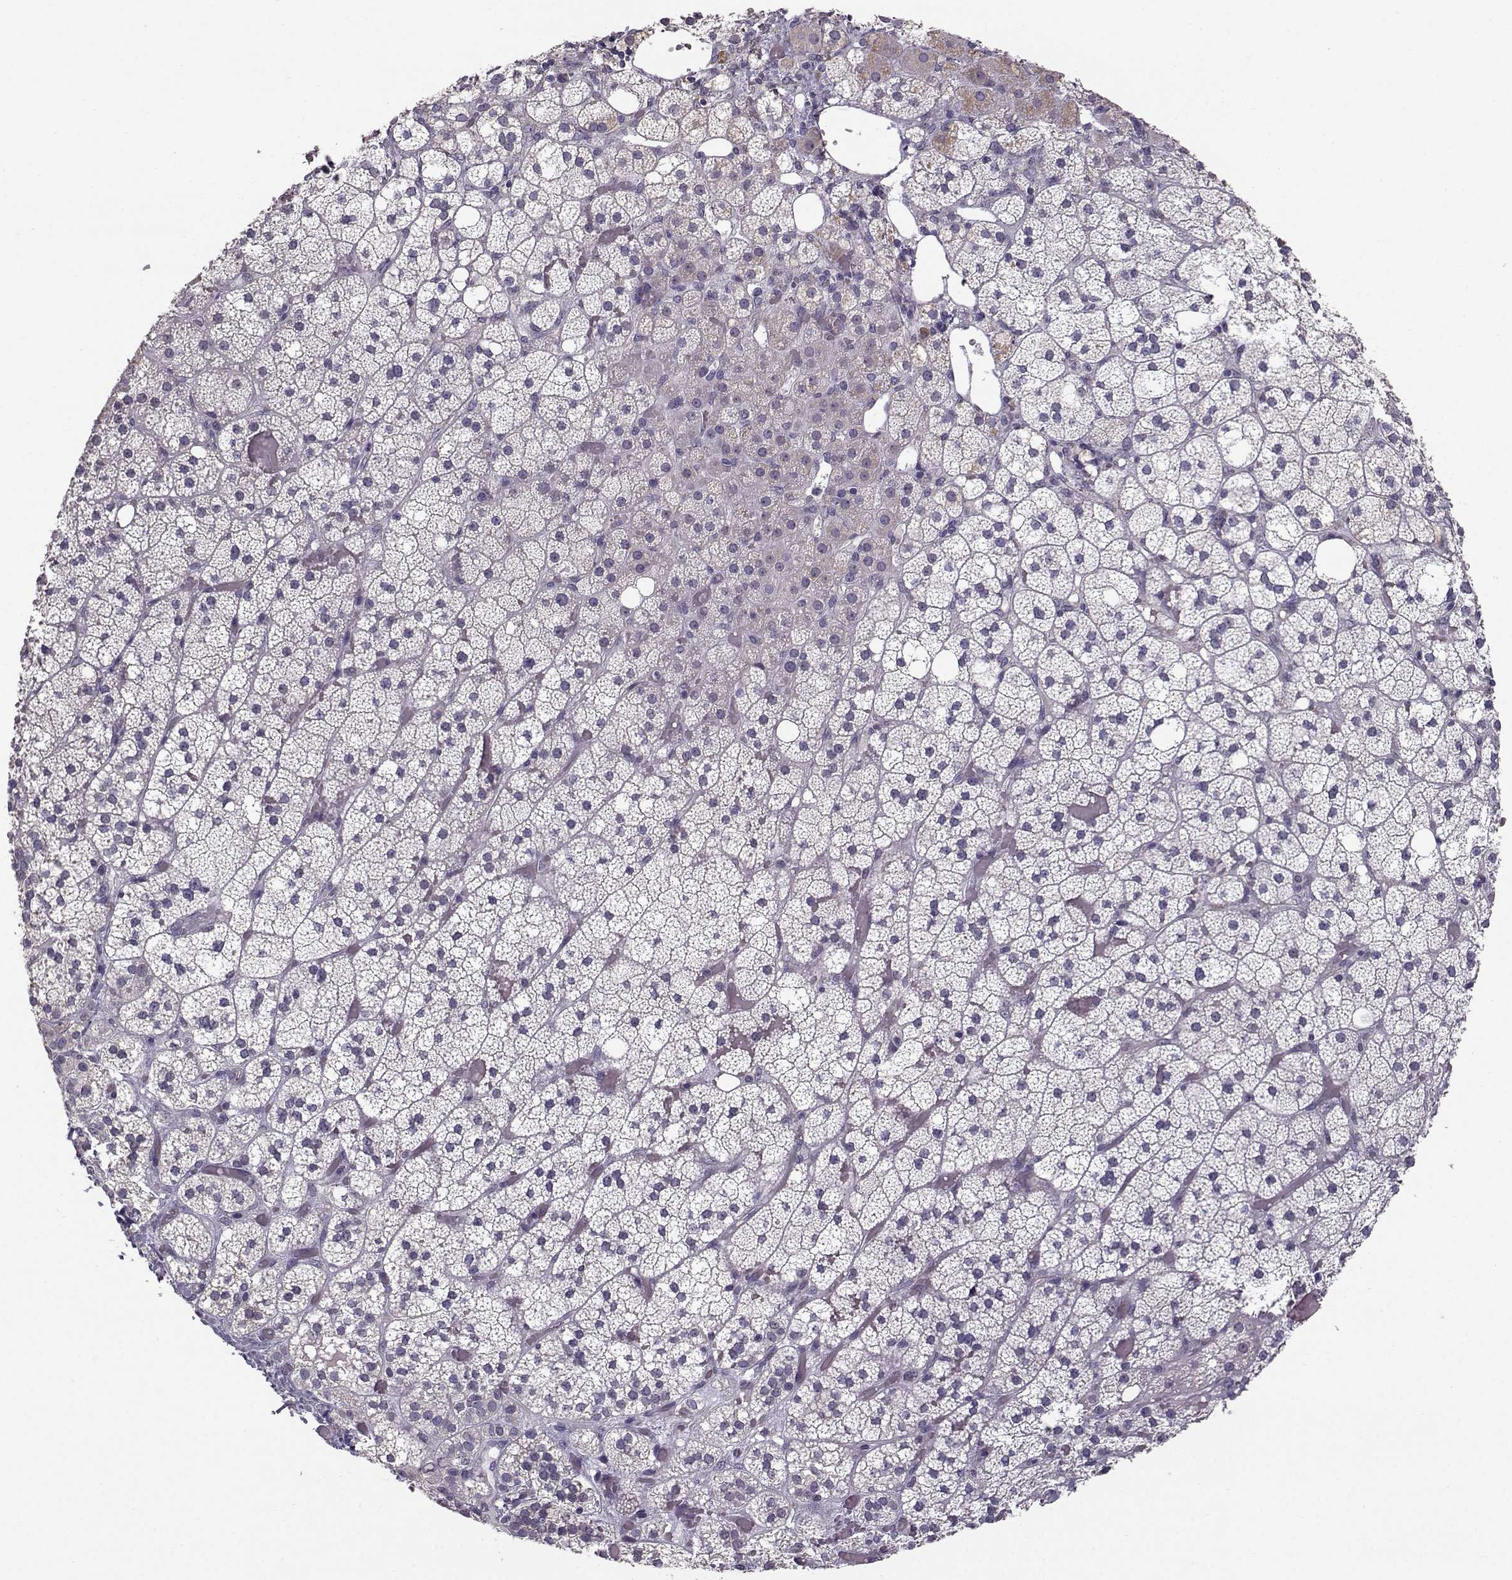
{"staining": {"intensity": "weak", "quantity": "<25%", "location": "cytoplasmic/membranous"}, "tissue": "adrenal gland", "cell_type": "Glandular cells", "image_type": "normal", "snomed": [{"axis": "morphology", "description": "Normal tissue, NOS"}, {"axis": "topography", "description": "Adrenal gland"}], "caption": "Immunohistochemistry image of unremarkable adrenal gland: adrenal gland stained with DAB (3,3'-diaminobenzidine) reveals no significant protein expression in glandular cells.", "gene": "TSPYL5", "patient": {"sex": "male", "age": 53}}